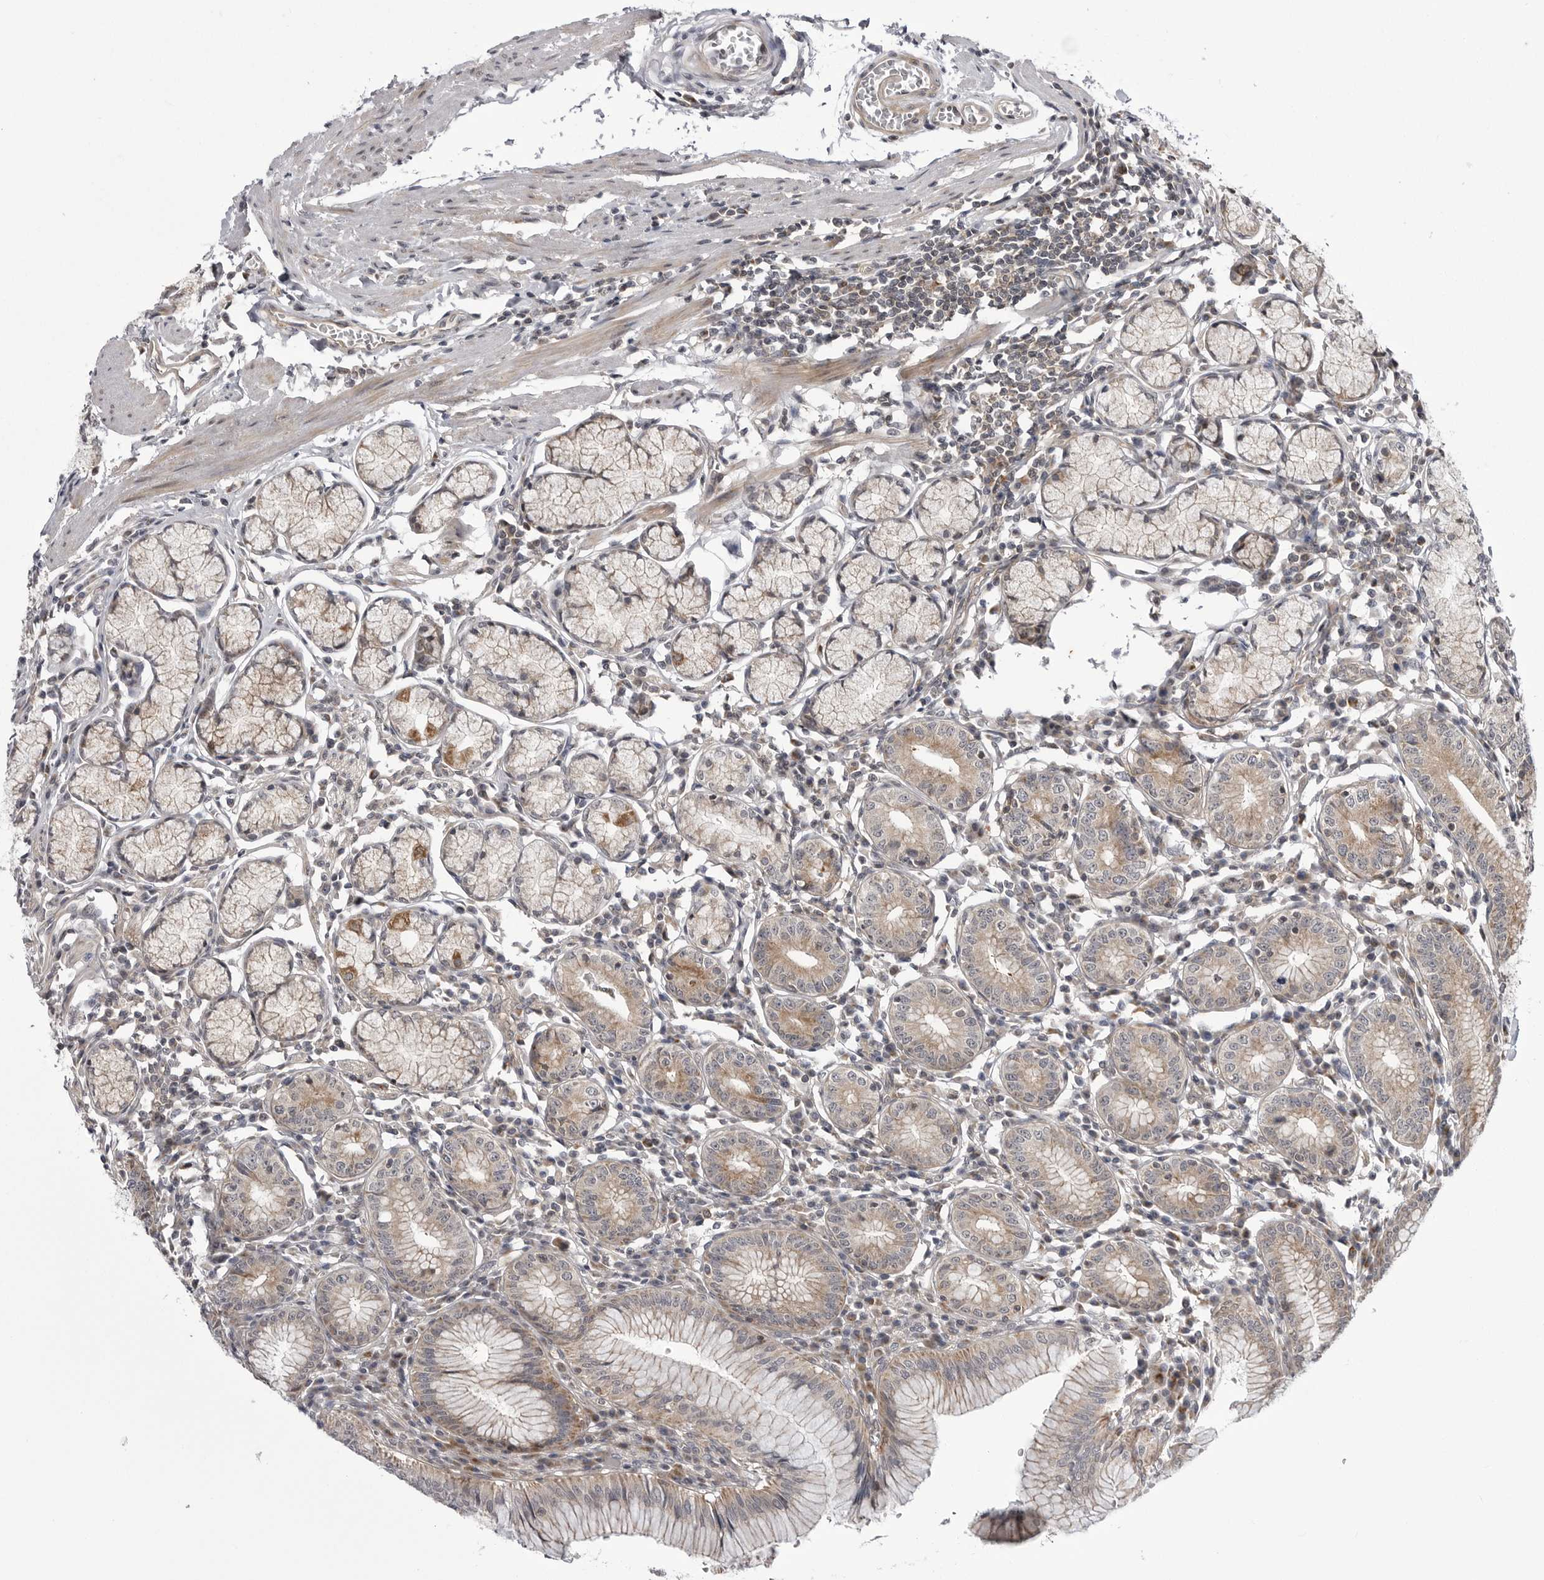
{"staining": {"intensity": "moderate", "quantity": "25%-75%", "location": "cytoplasmic/membranous"}, "tissue": "stomach", "cell_type": "Glandular cells", "image_type": "normal", "snomed": [{"axis": "morphology", "description": "Normal tissue, NOS"}, {"axis": "topography", "description": "Stomach"}], "caption": "The immunohistochemical stain highlights moderate cytoplasmic/membranous staining in glandular cells of benign stomach. (brown staining indicates protein expression, while blue staining denotes nuclei).", "gene": "CCDC18", "patient": {"sex": "male", "age": 55}}